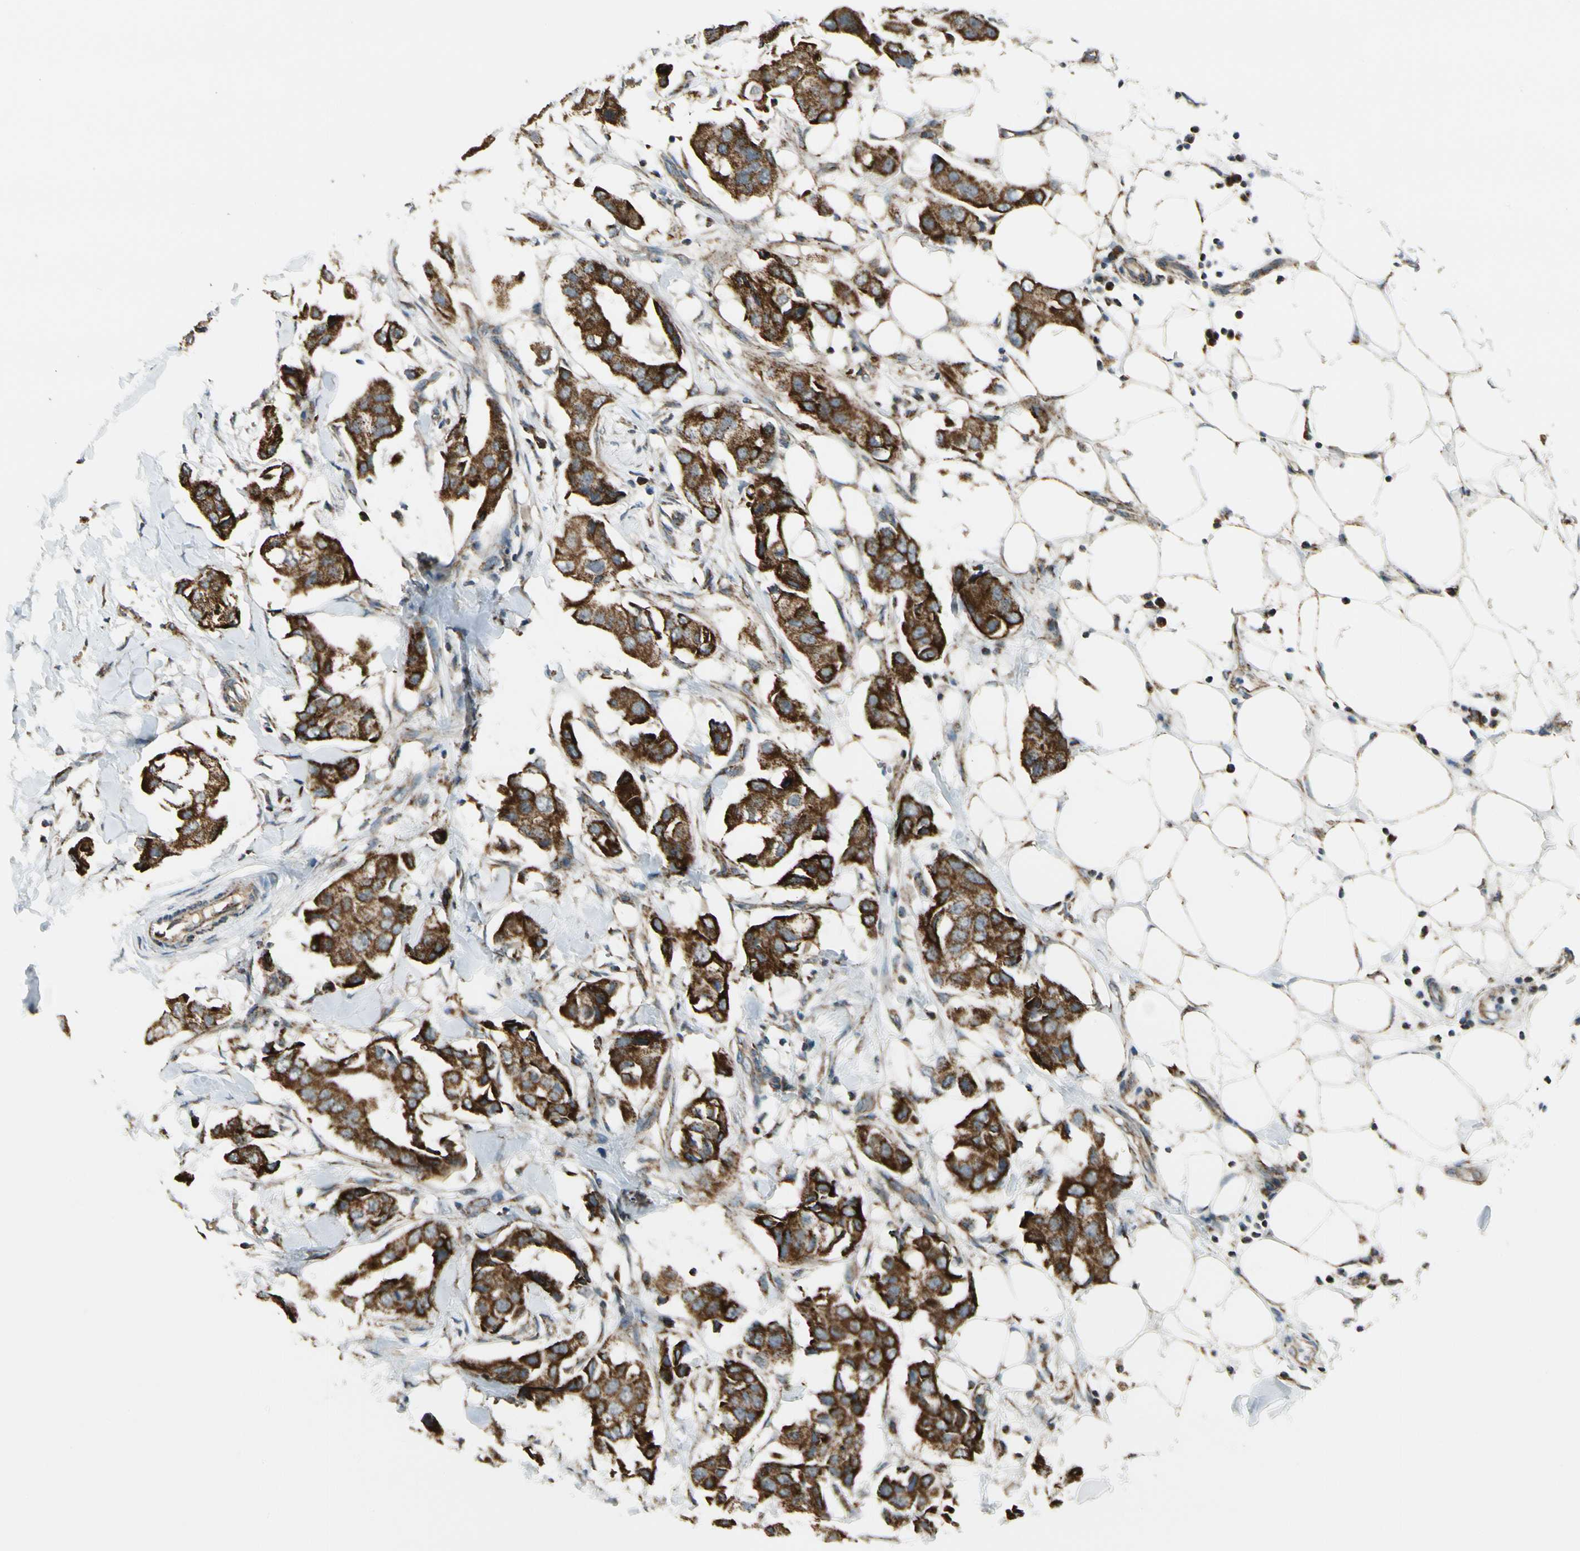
{"staining": {"intensity": "strong", "quantity": ">75%", "location": "cytoplasmic/membranous"}, "tissue": "breast cancer", "cell_type": "Tumor cells", "image_type": "cancer", "snomed": [{"axis": "morphology", "description": "Duct carcinoma"}, {"axis": "topography", "description": "Breast"}], "caption": "Infiltrating ductal carcinoma (breast) was stained to show a protein in brown. There is high levels of strong cytoplasmic/membranous expression in about >75% of tumor cells.", "gene": "EPHB3", "patient": {"sex": "female", "age": 40}}